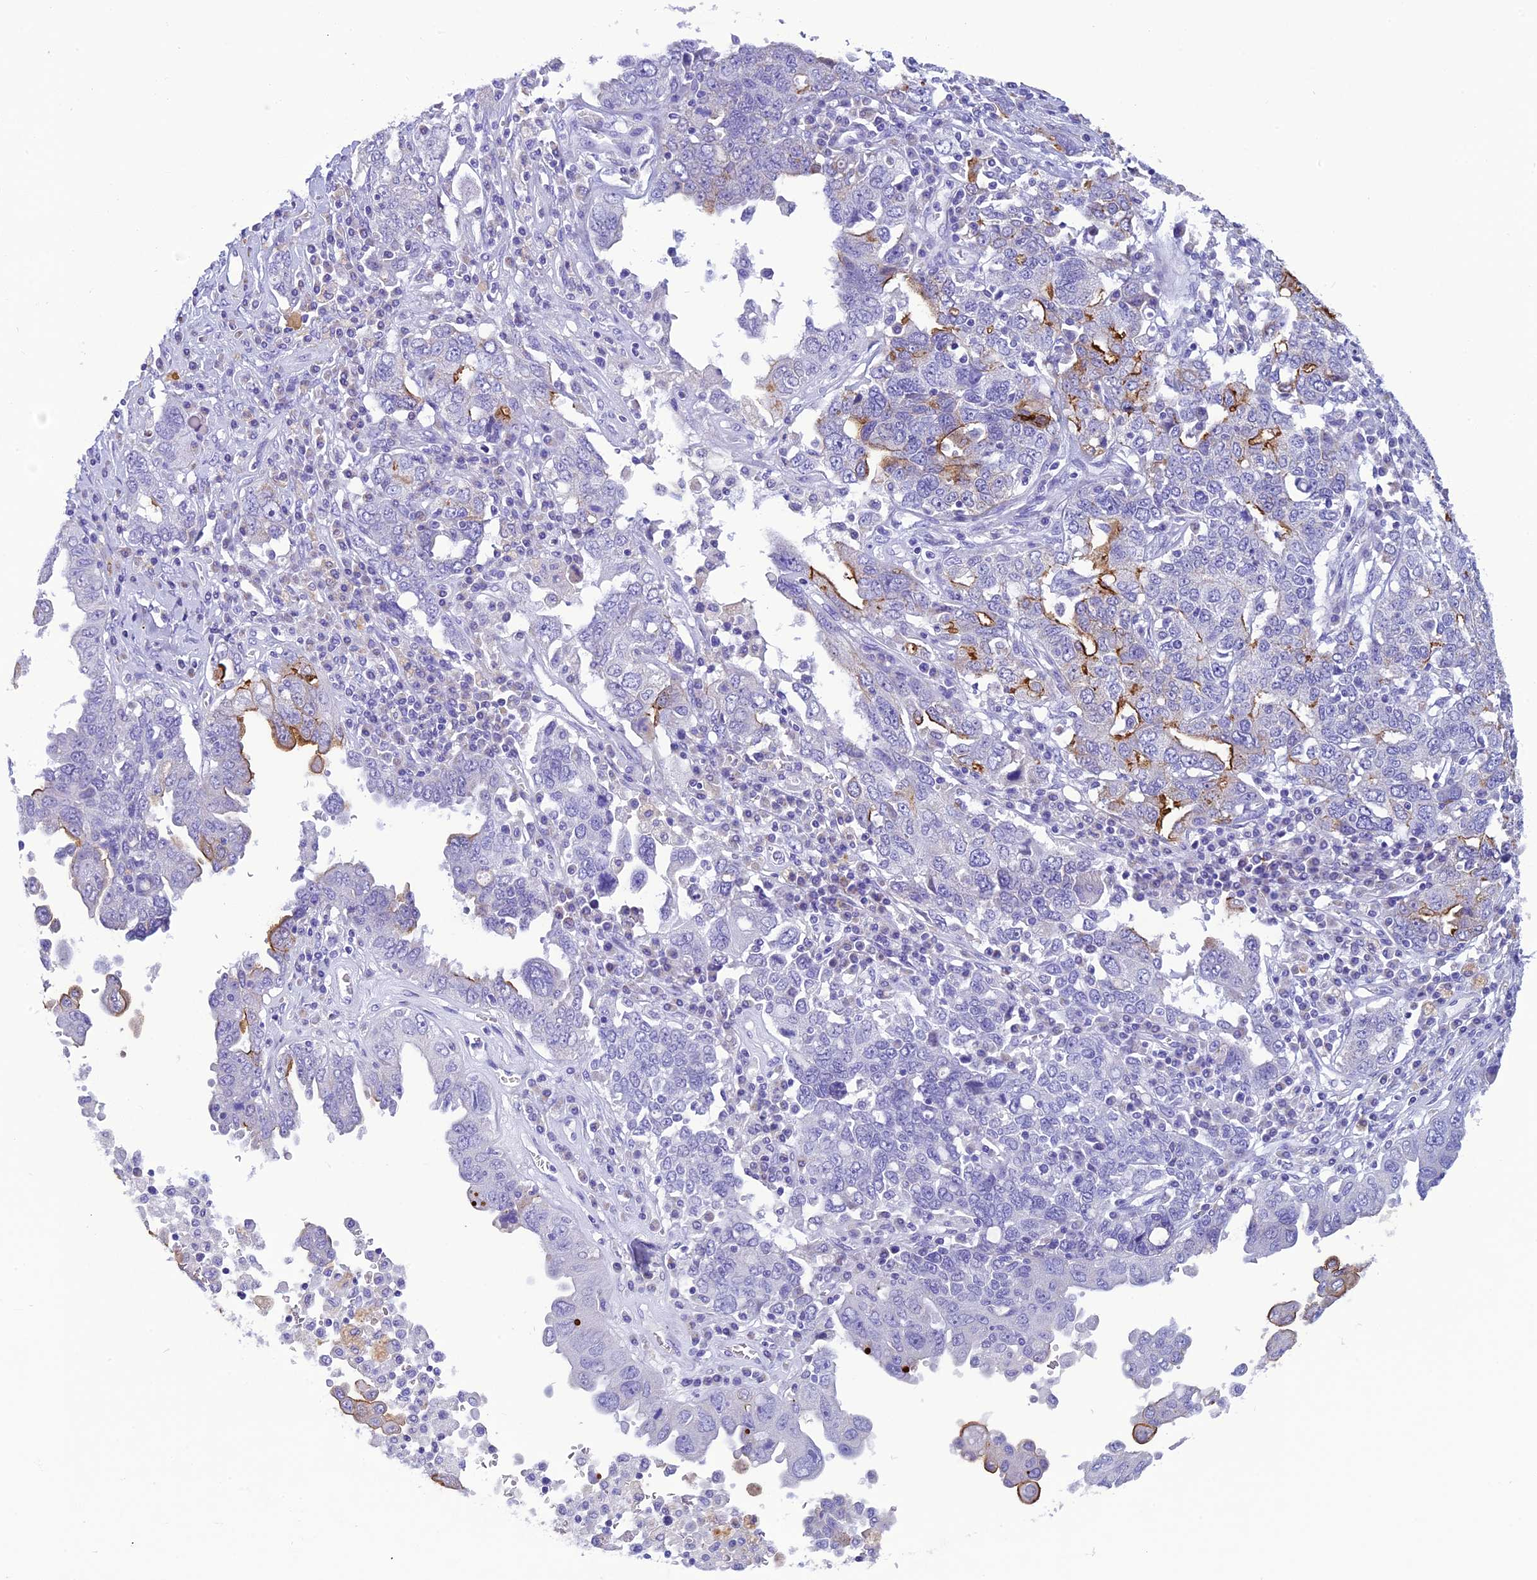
{"staining": {"intensity": "moderate", "quantity": "<25%", "location": "cytoplasmic/membranous"}, "tissue": "ovarian cancer", "cell_type": "Tumor cells", "image_type": "cancer", "snomed": [{"axis": "morphology", "description": "Carcinoma, endometroid"}, {"axis": "topography", "description": "Ovary"}], "caption": "Immunohistochemistry (IHC) staining of ovarian endometroid carcinoma, which displays low levels of moderate cytoplasmic/membranous staining in approximately <25% of tumor cells indicating moderate cytoplasmic/membranous protein staining. The staining was performed using DAB (3,3'-diaminobenzidine) (brown) for protein detection and nuclei were counterstained in hematoxylin (blue).", "gene": "SCEL", "patient": {"sex": "female", "age": 62}}